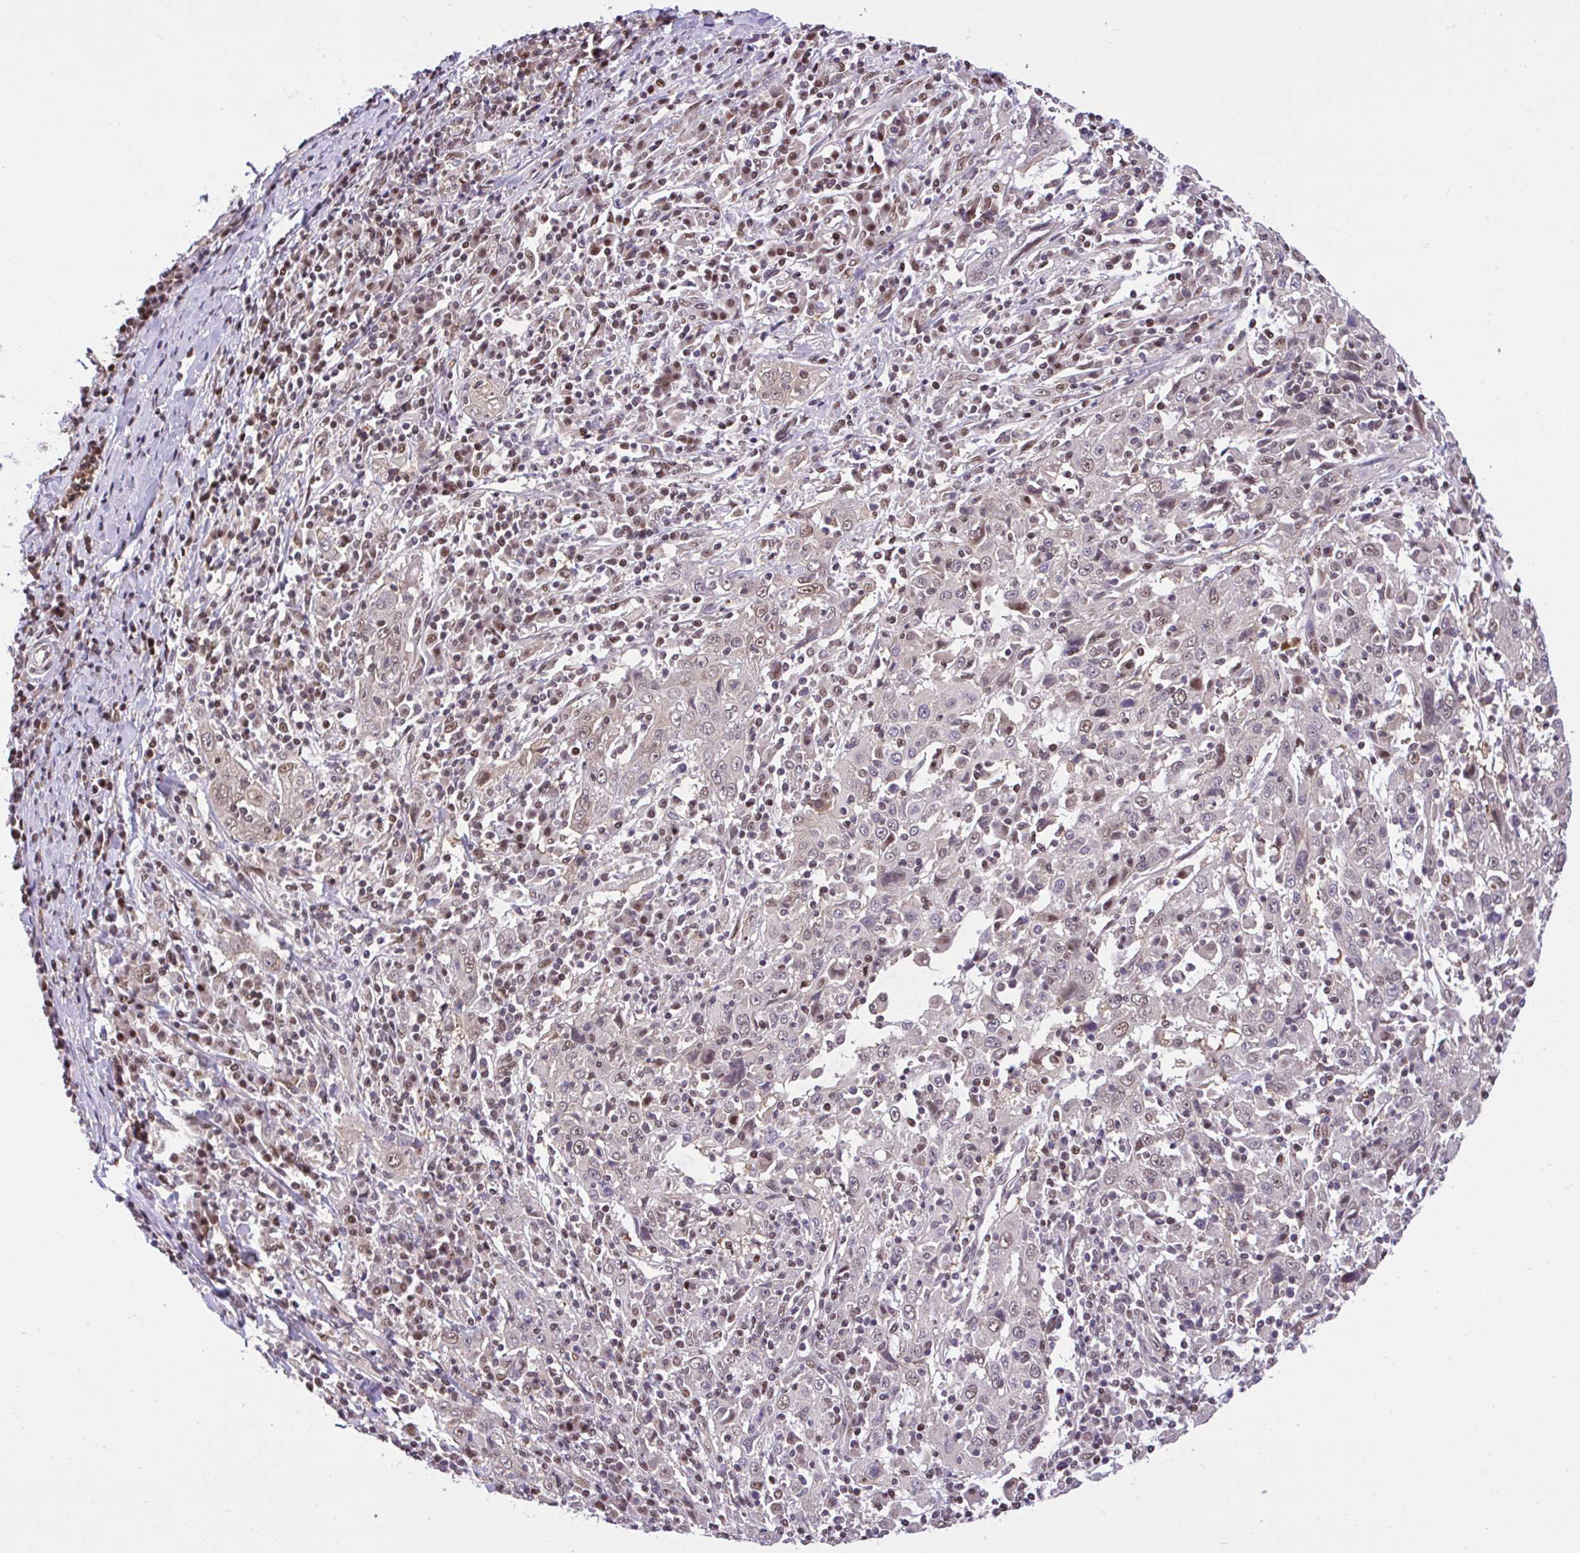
{"staining": {"intensity": "weak", "quantity": "25%-75%", "location": "nuclear"}, "tissue": "cervical cancer", "cell_type": "Tumor cells", "image_type": "cancer", "snomed": [{"axis": "morphology", "description": "Squamous cell carcinoma, NOS"}, {"axis": "topography", "description": "Cervix"}], "caption": "About 25%-75% of tumor cells in human squamous cell carcinoma (cervical) reveal weak nuclear protein positivity as visualized by brown immunohistochemical staining.", "gene": "GLIS3", "patient": {"sex": "female", "age": 46}}